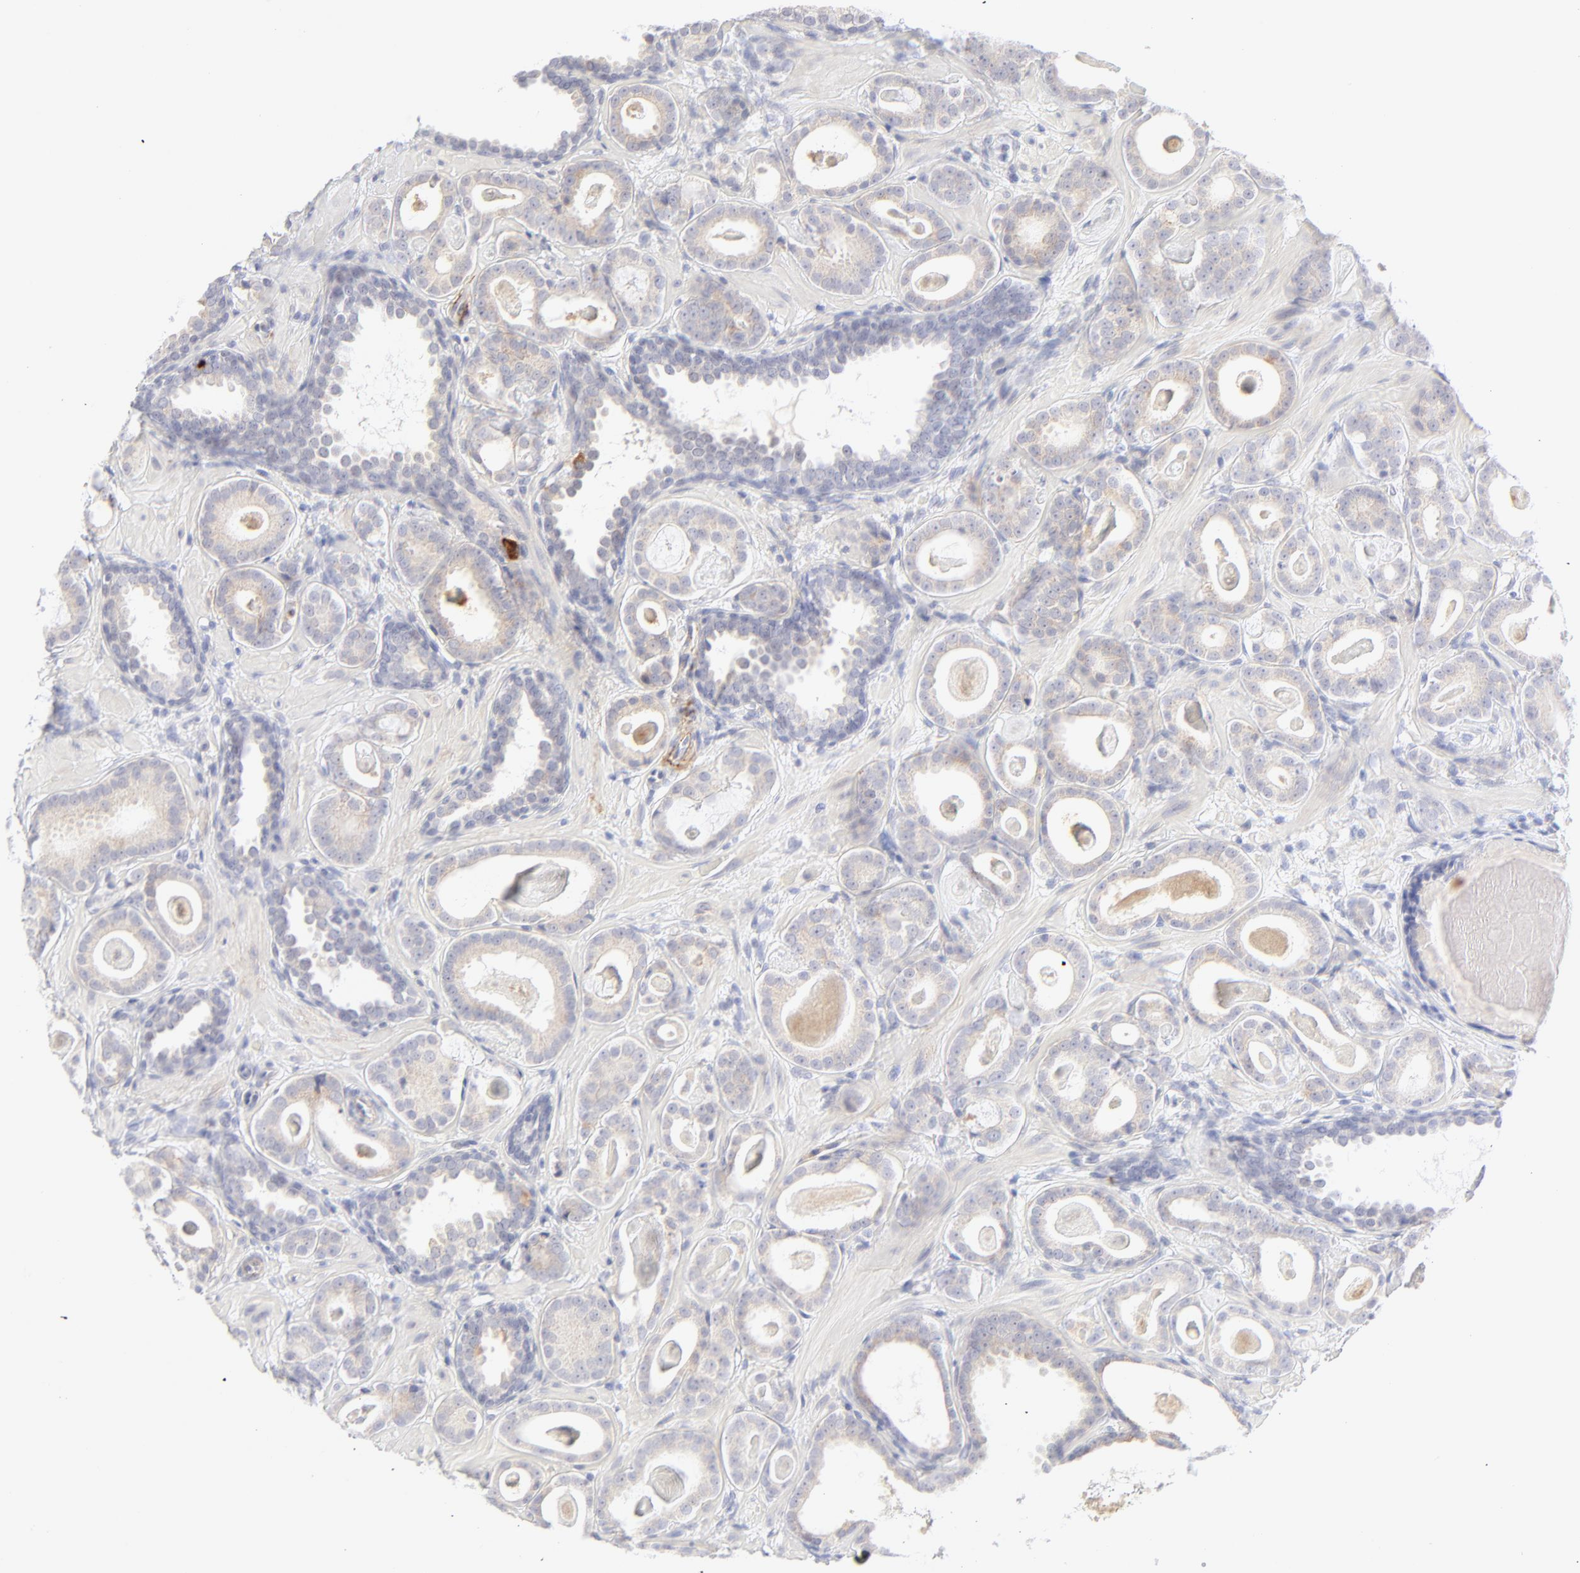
{"staining": {"intensity": "moderate", "quantity": "25%-75%", "location": "cytoplasmic/membranous"}, "tissue": "prostate cancer", "cell_type": "Tumor cells", "image_type": "cancer", "snomed": [{"axis": "morphology", "description": "Adenocarcinoma, Low grade"}, {"axis": "topography", "description": "Prostate"}], "caption": "The histopathology image demonstrates a brown stain indicating the presence of a protein in the cytoplasmic/membranous of tumor cells in prostate cancer (adenocarcinoma (low-grade)). The protein of interest is stained brown, and the nuclei are stained in blue (DAB IHC with brightfield microscopy, high magnification).", "gene": "NPNT", "patient": {"sex": "male", "age": 57}}